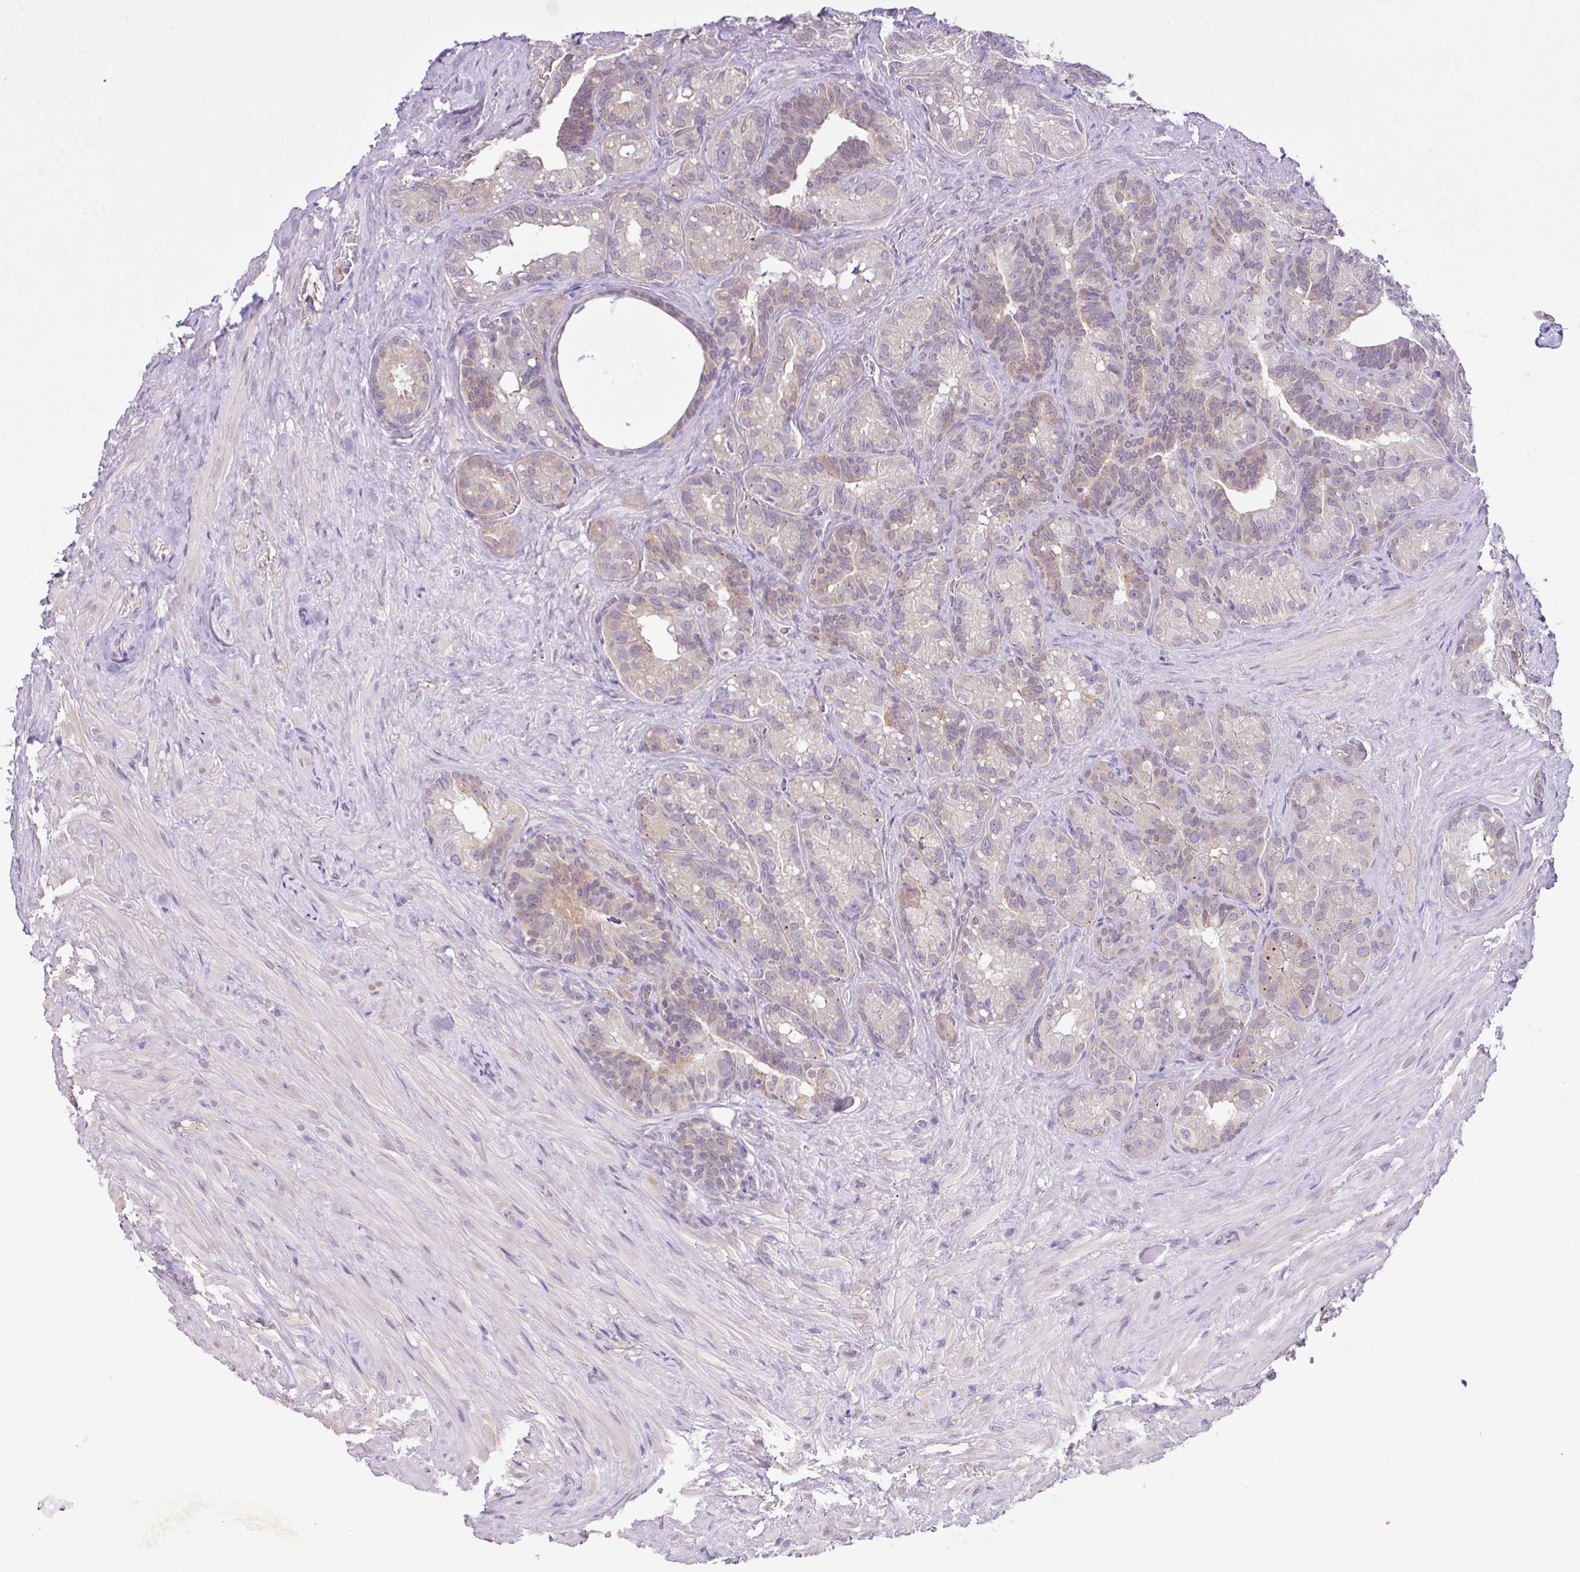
{"staining": {"intensity": "moderate", "quantity": "25%-75%", "location": "cytoplasmic/membranous,nuclear"}, "tissue": "seminal vesicle", "cell_type": "Glandular cells", "image_type": "normal", "snomed": [{"axis": "morphology", "description": "Normal tissue, NOS"}, {"axis": "topography", "description": "Seminal veicle"}], "caption": "Human seminal vesicle stained with a brown dye reveals moderate cytoplasmic/membranous,nuclear positive expression in approximately 25%-75% of glandular cells.", "gene": "TONSL", "patient": {"sex": "male", "age": 60}}